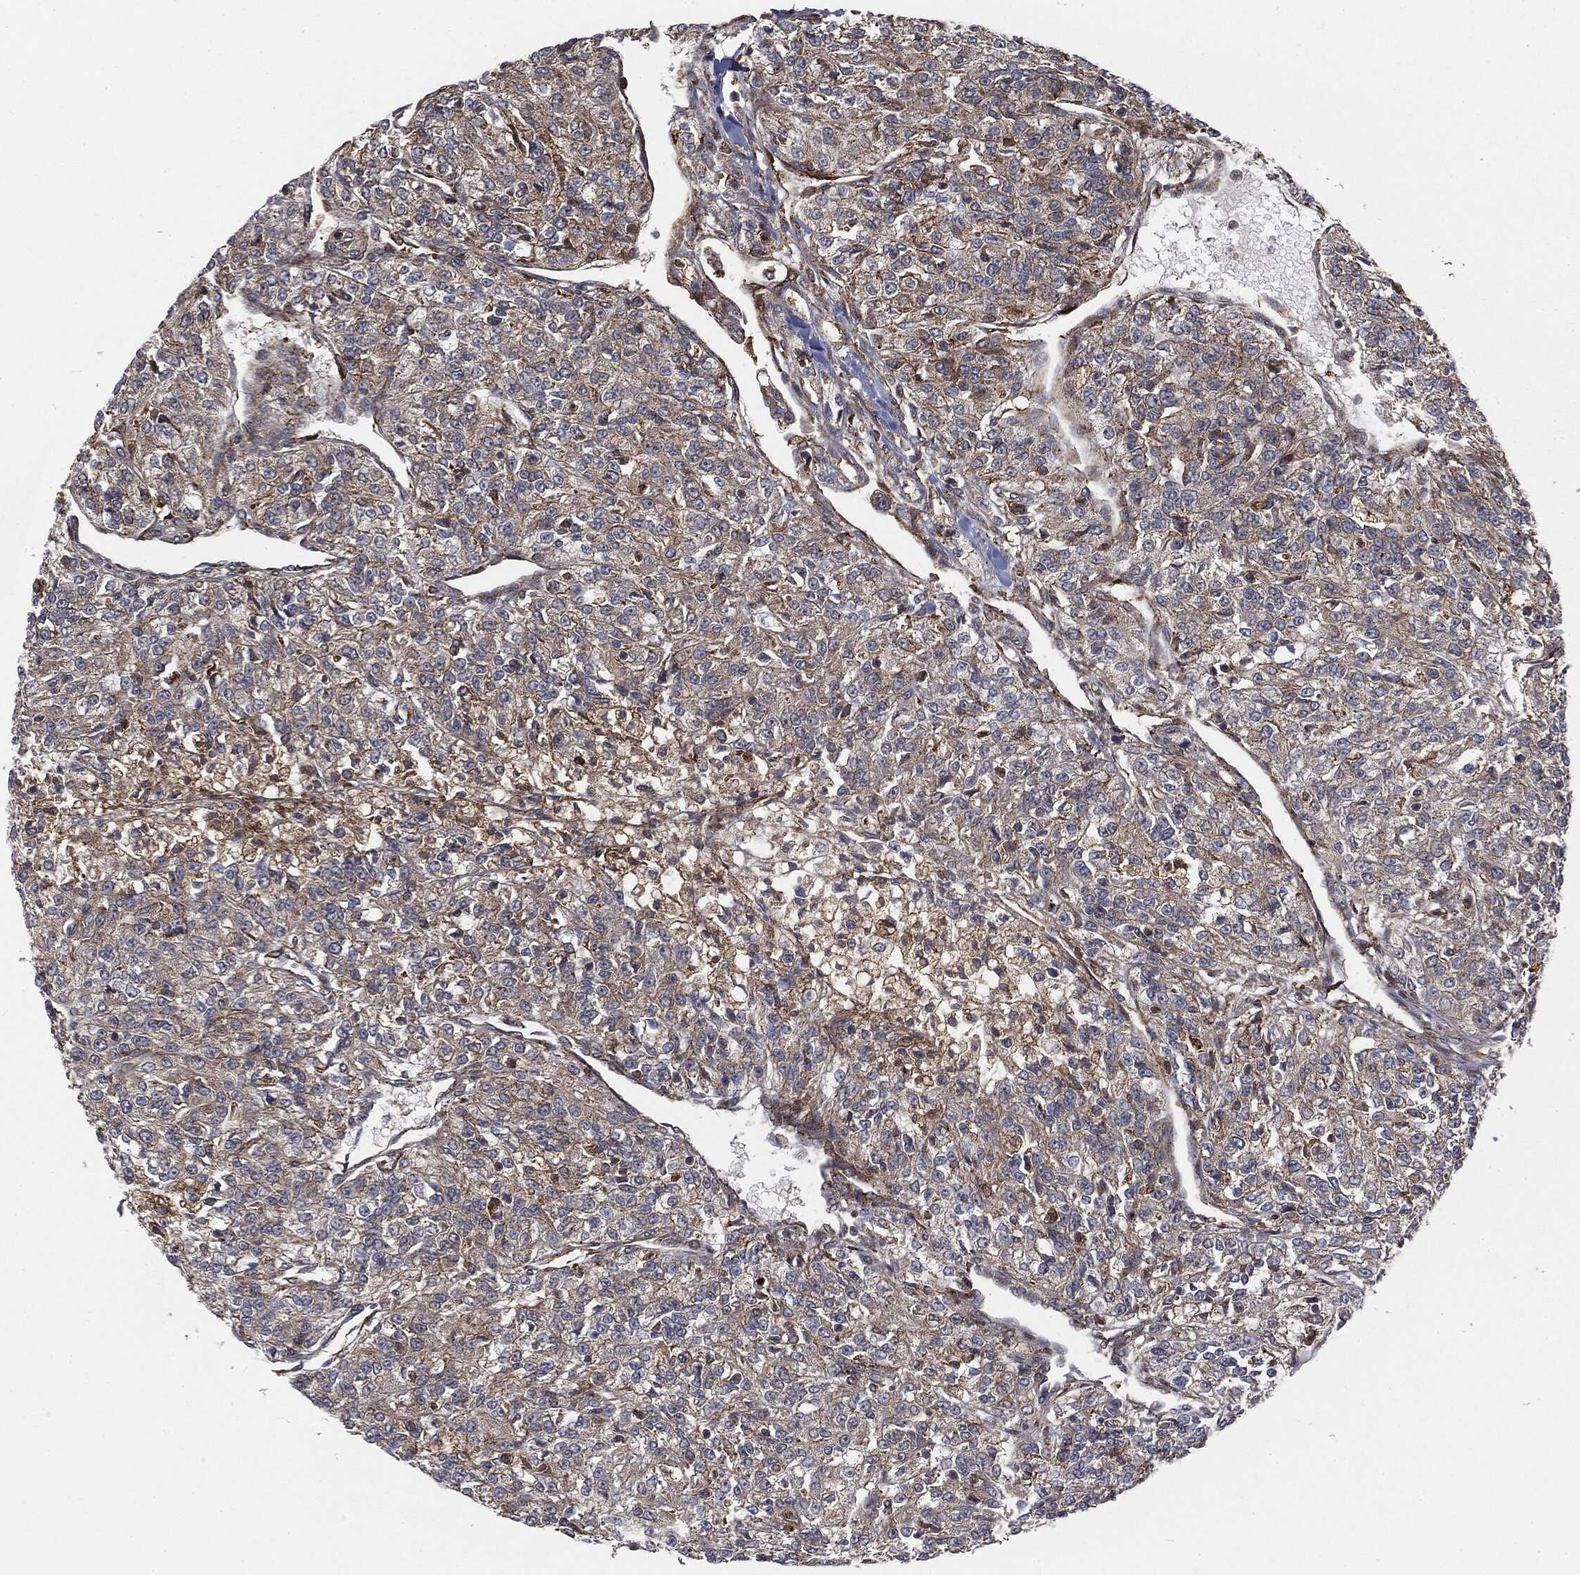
{"staining": {"intensity": "moderate", "quantity": "25%-75%", "location": "cytoplasmic/membranous"}, "tissue": "renal cancer", "cell_type": "Tumor cells", "image_type": "cancer", "snomed": [{"axis": "morphology", "description": "Adenocarcinoma, NOS"}, {"axis": "topography", "description": "Kidney"}], "caption": "Protein expression analysis of human renal adenocarcinoma reveals moderate cytoplasmic/membranous positivity in about 25%-75% of tumor cells.", "gene": "CYLD", "patient": {"sex": "female", "age": 63}}